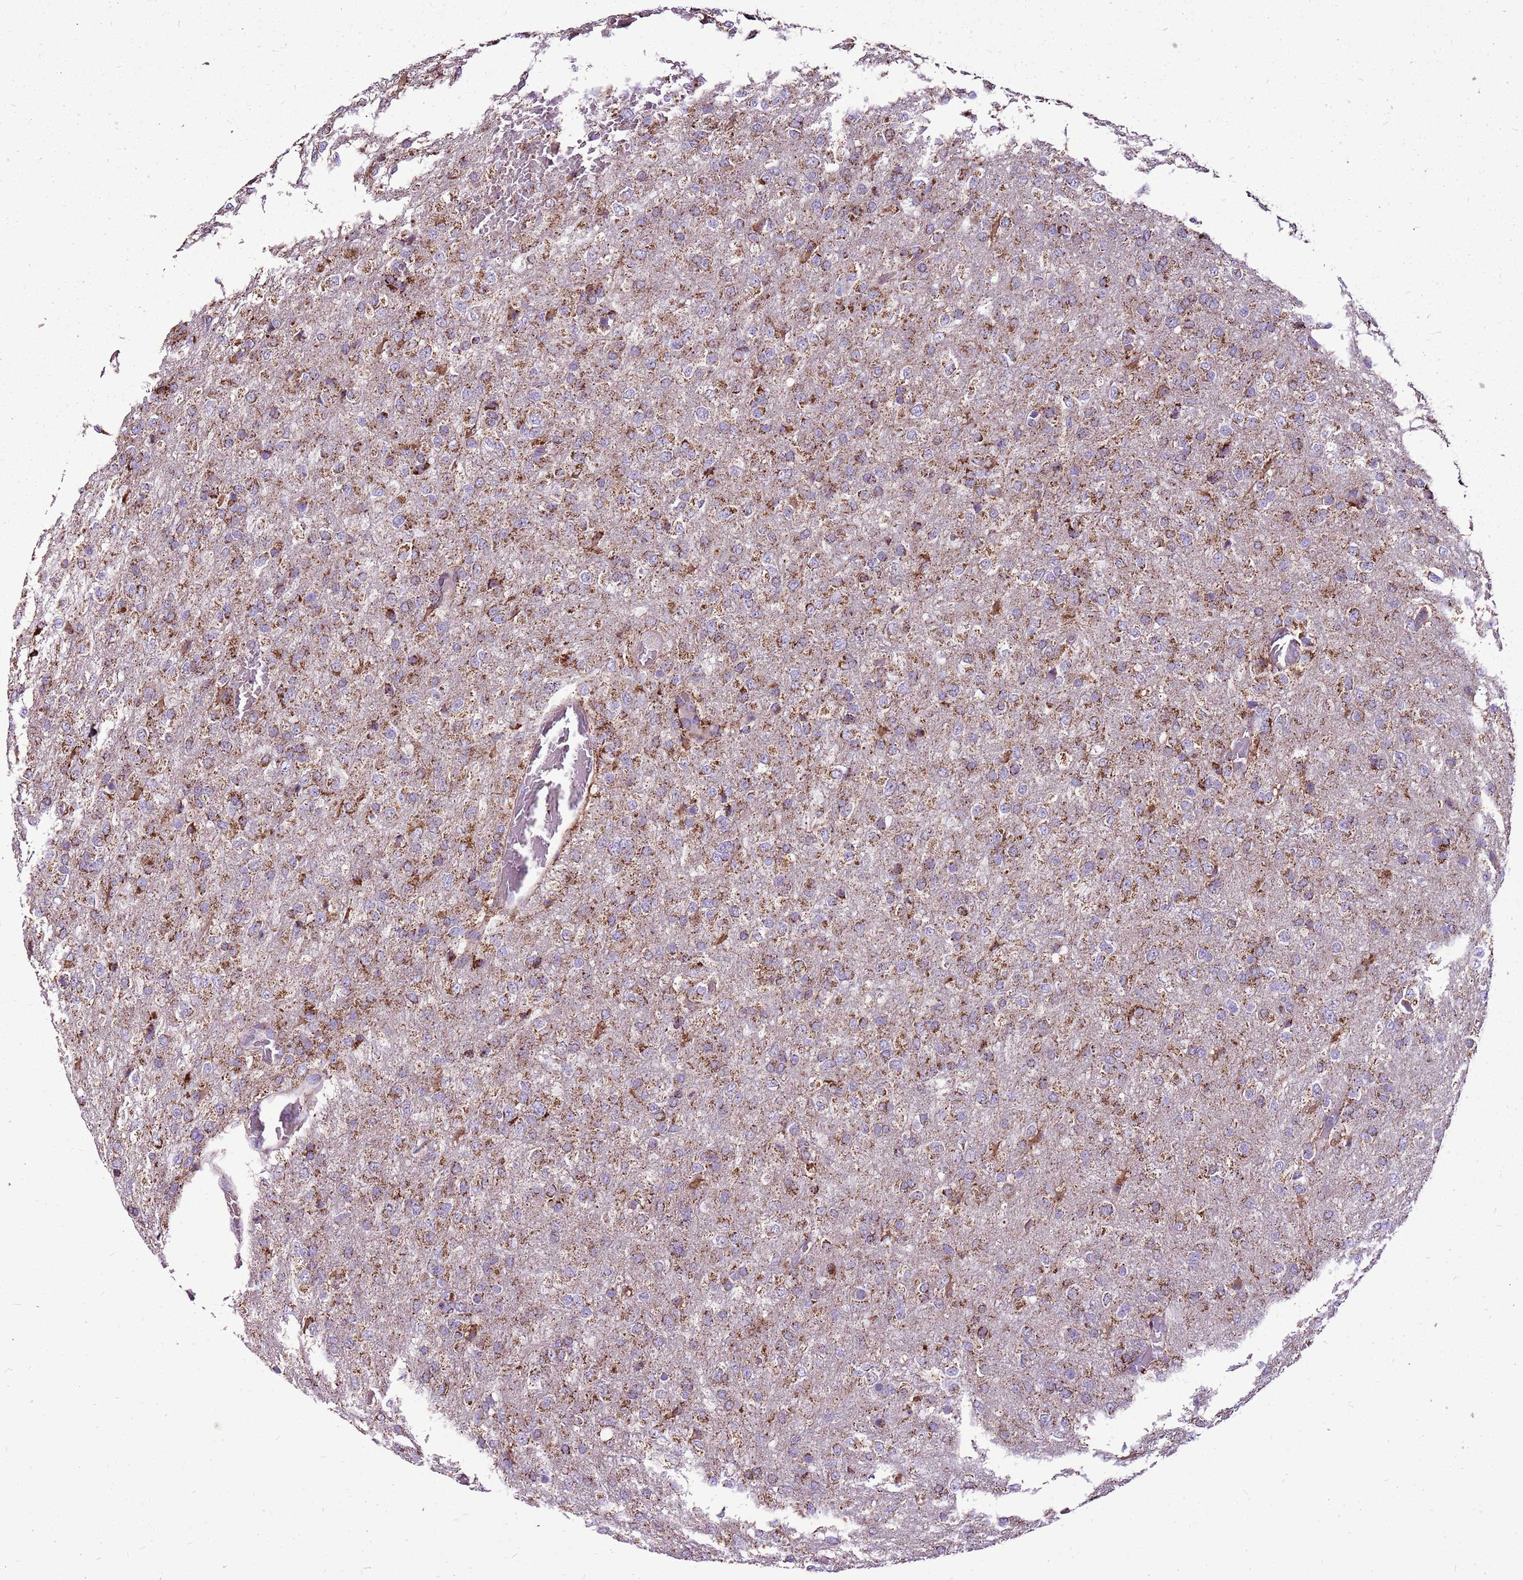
{"staining": {"intensity": "moderate", "quantity": ">75%", "location": "cytoplasmic/membranous"}, "tissue": "glioma", "cell_type": "Tumor cells", "image_type": "cancer", "snomed": [{"axis": "morphology", "description": "Glioma, malignant, High grade"}, {"axis": "topography", "description": "Brain"}], "caption": "Malignant glioma (high-grade) stained with a brown dye exhibits moderate cytoplasmic/membranous positive expression in about >75% of tumor cells.", "gene": "GCDH", "patient": {"sex": "female", "age": 74}}